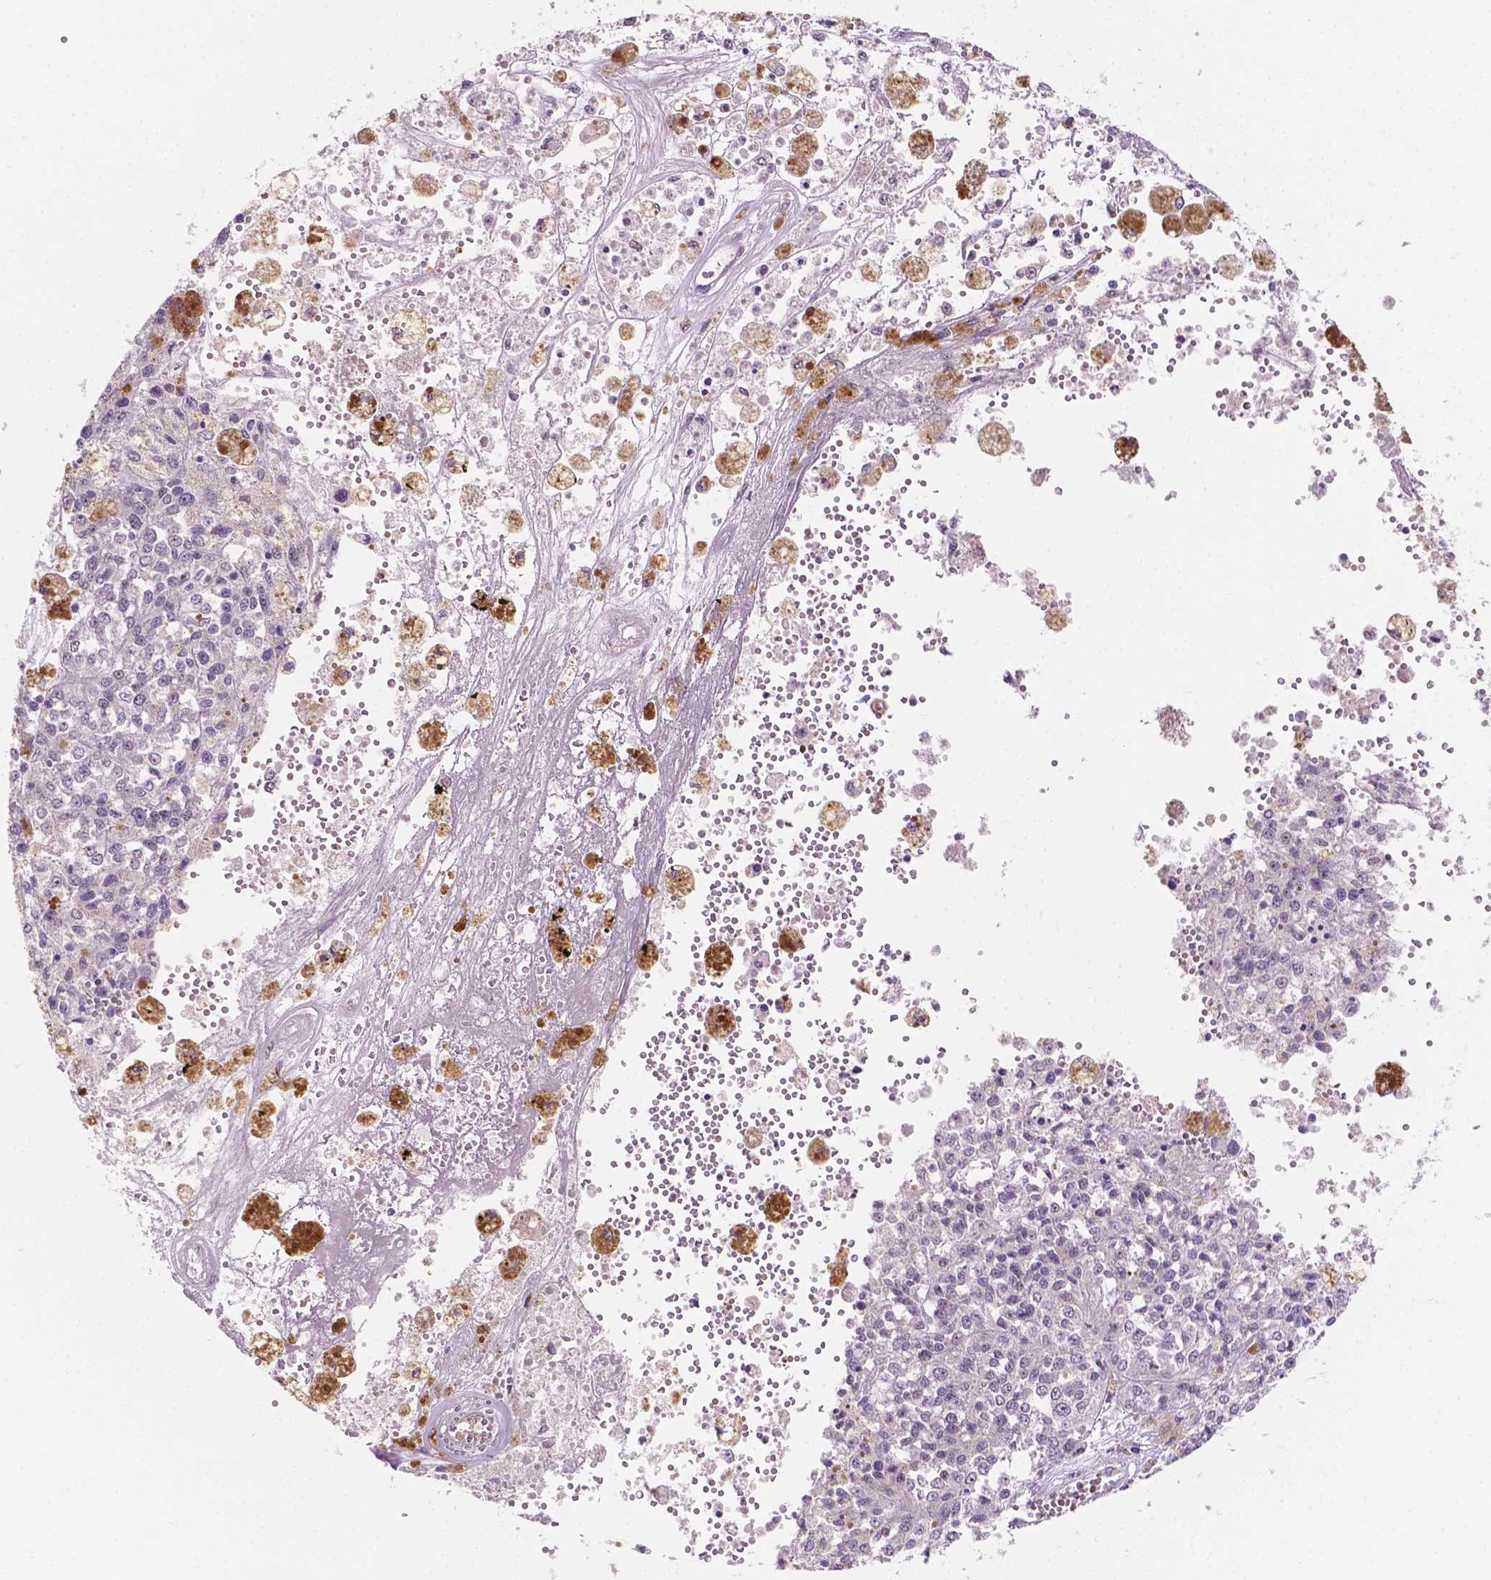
{"staining": {"intensity": "negative", "quantity": "none", "location": "none"}, "tissue": "melanoma", "cell_type": "Tumor cells", "image_type": "cancer", "snomed": [{"axis": "morphology", "description": "Malignant melanoma, Metastatic site"}, {"axis": "topography", "description": "Lymph node"}], "caption": "A photomicrograph of melanoma stained for a protein exhibits no brown staining in tumor cells.", "gene": "SHLD3", "patient": {"sex": "female", "age": 64}}